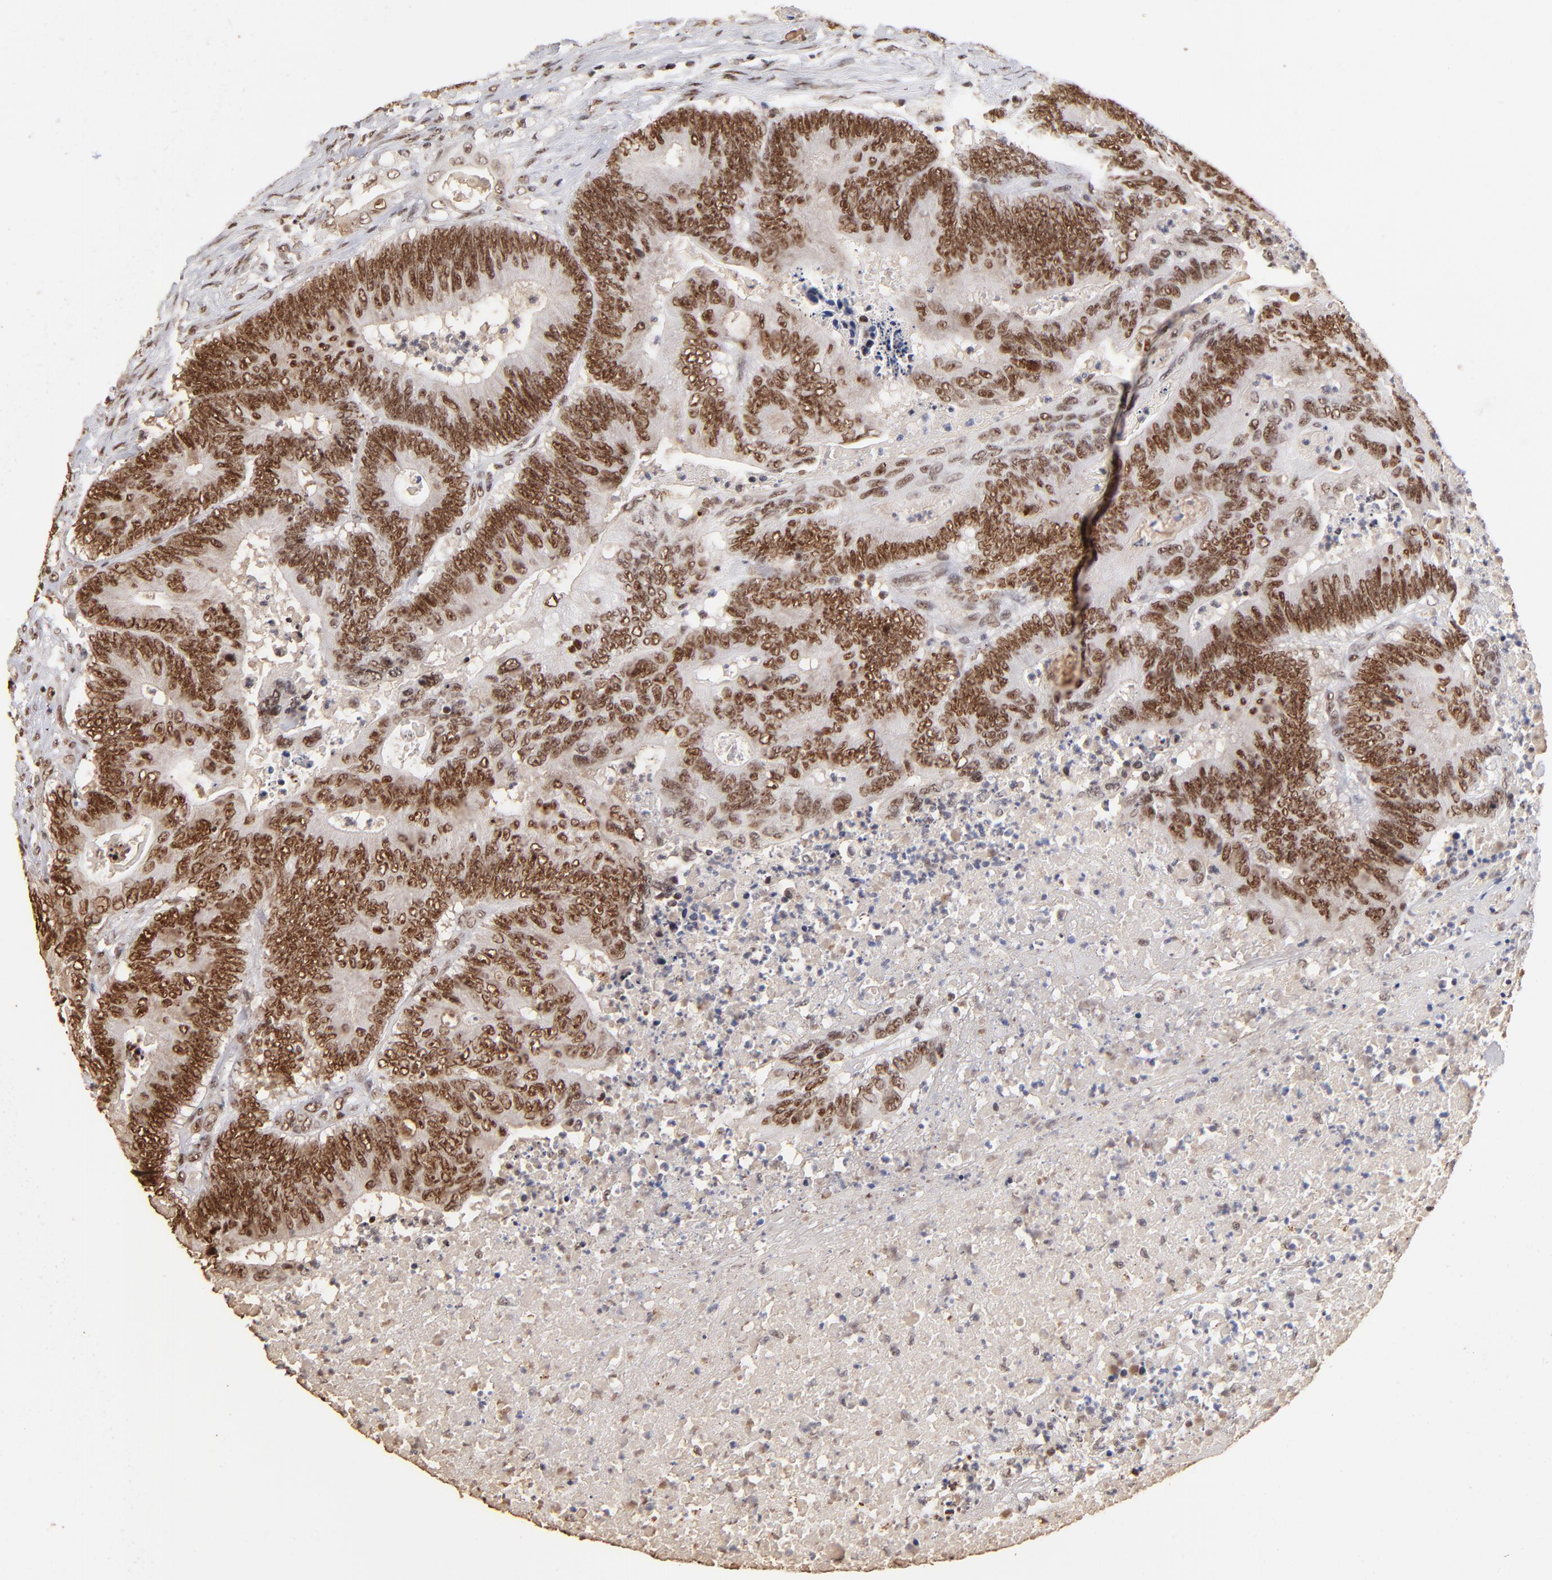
{"staining": {"intensity": "moderate", "quantity": ">75%", "location": "nuclear"}, "tissue": "colorectal cancer", "cell_type": "Tumor cells", "image_type": "cancer", "snomed": [{"axis": "morphology", "description": "Adenocarcinoma, NOS"}, {"axis": "topography", "description": "Colon"}], "caption": "High-power microscopy captured an IHC micrograph of adenocarcinoma (colorectal), revealing moderate nuclear positivity in approximately >75% of tumor cells. The staining is performed using DAB (3,3'-diaminobenzidine) brown chromogen to label protein expression. The nuclei are counter-stained blue using hematoxylin.", "gene": "ZNF146", "patient": {"sex": "male", "age": 65}}